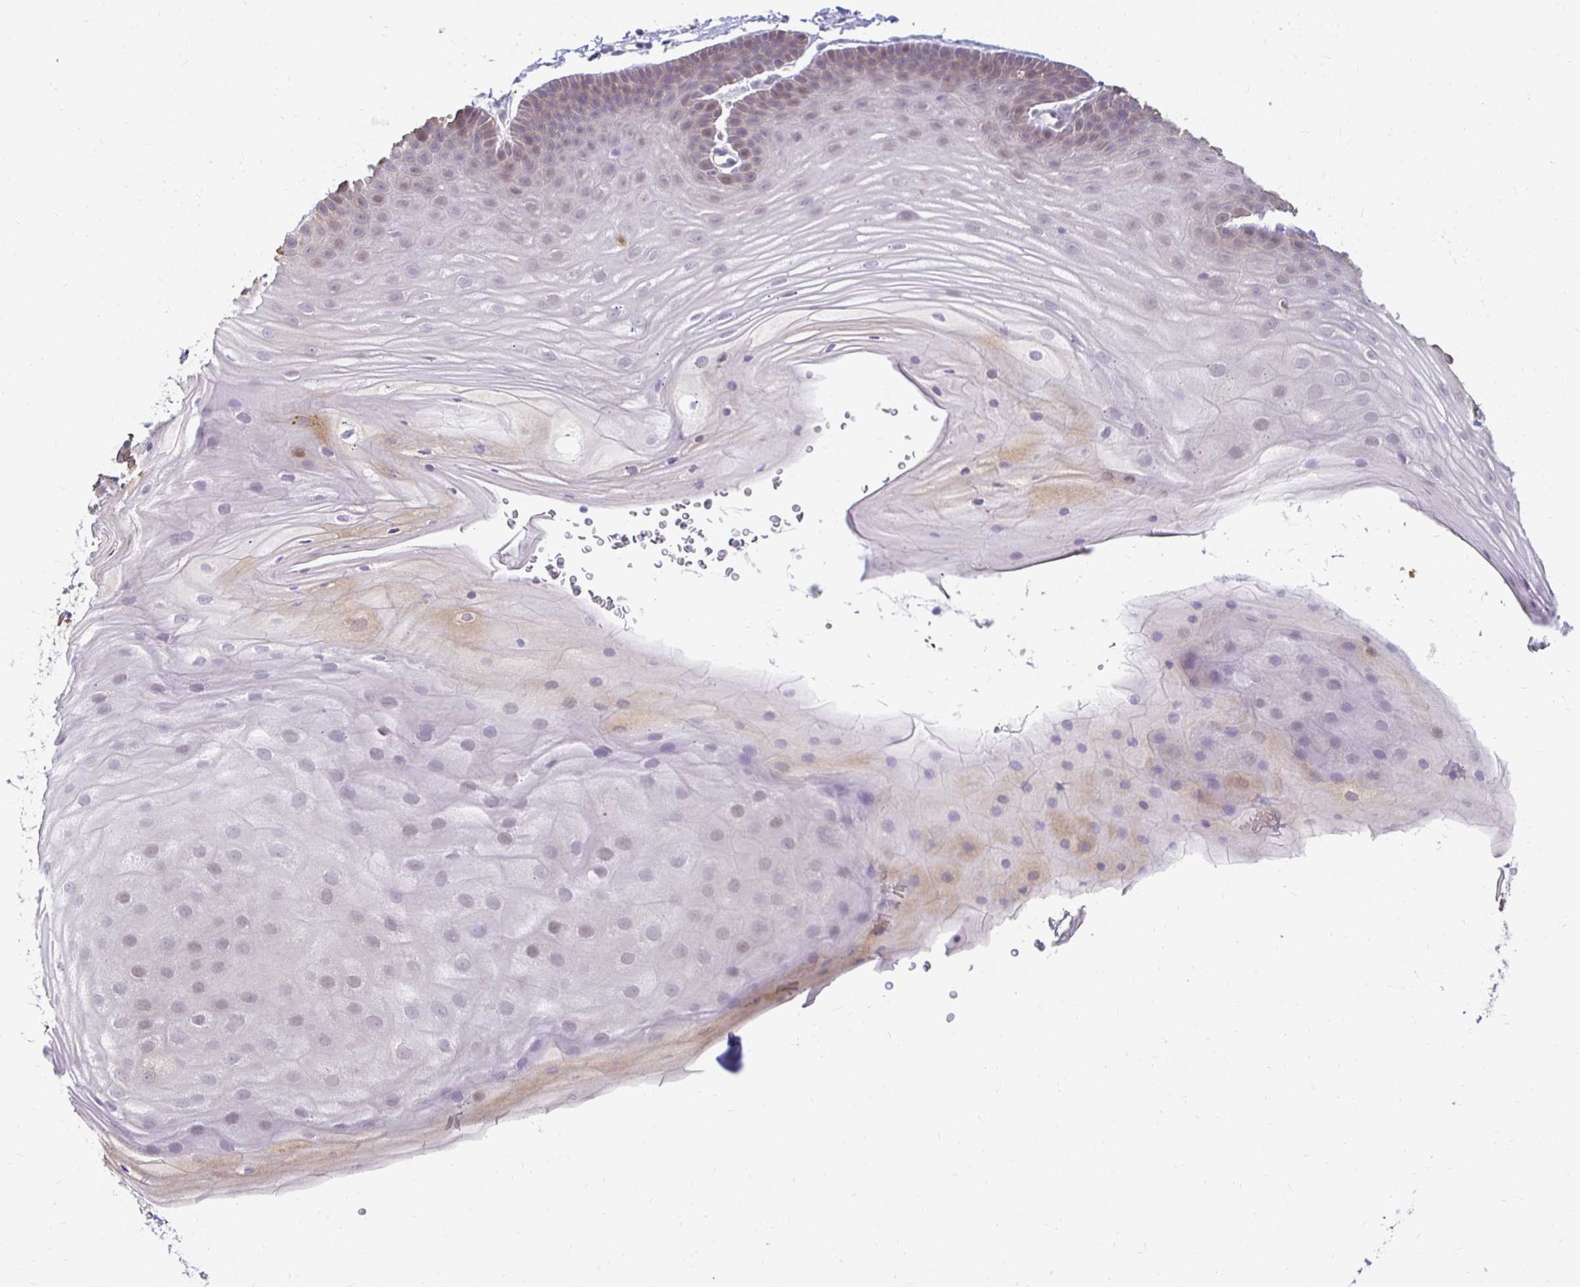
{"staining": {"intensity": "weak", "quantity": "<25%", "location": "cytoplasmic/membranous"}, "tissue": "skin", "cell_type": "Epidermal cells", "image_type": "normal", "snomed": [{"axis": "morphology", "description": "Normal tissue, NOS"}, {"axis": "topography", "description": "Anal"}], "caption": "A high-resolution histopathology image shows immunohistochemistry staining of unremarkable skin, which demonstrates no significant expression in epidermal cells. The staining was performed using DAB to visualize the protein expression in brown, while the nuclei were stained in blue with hematoxylin (Magnification: 20x).", "gene": "PADI2", "patient": {"sex": "male", "age": 53}}